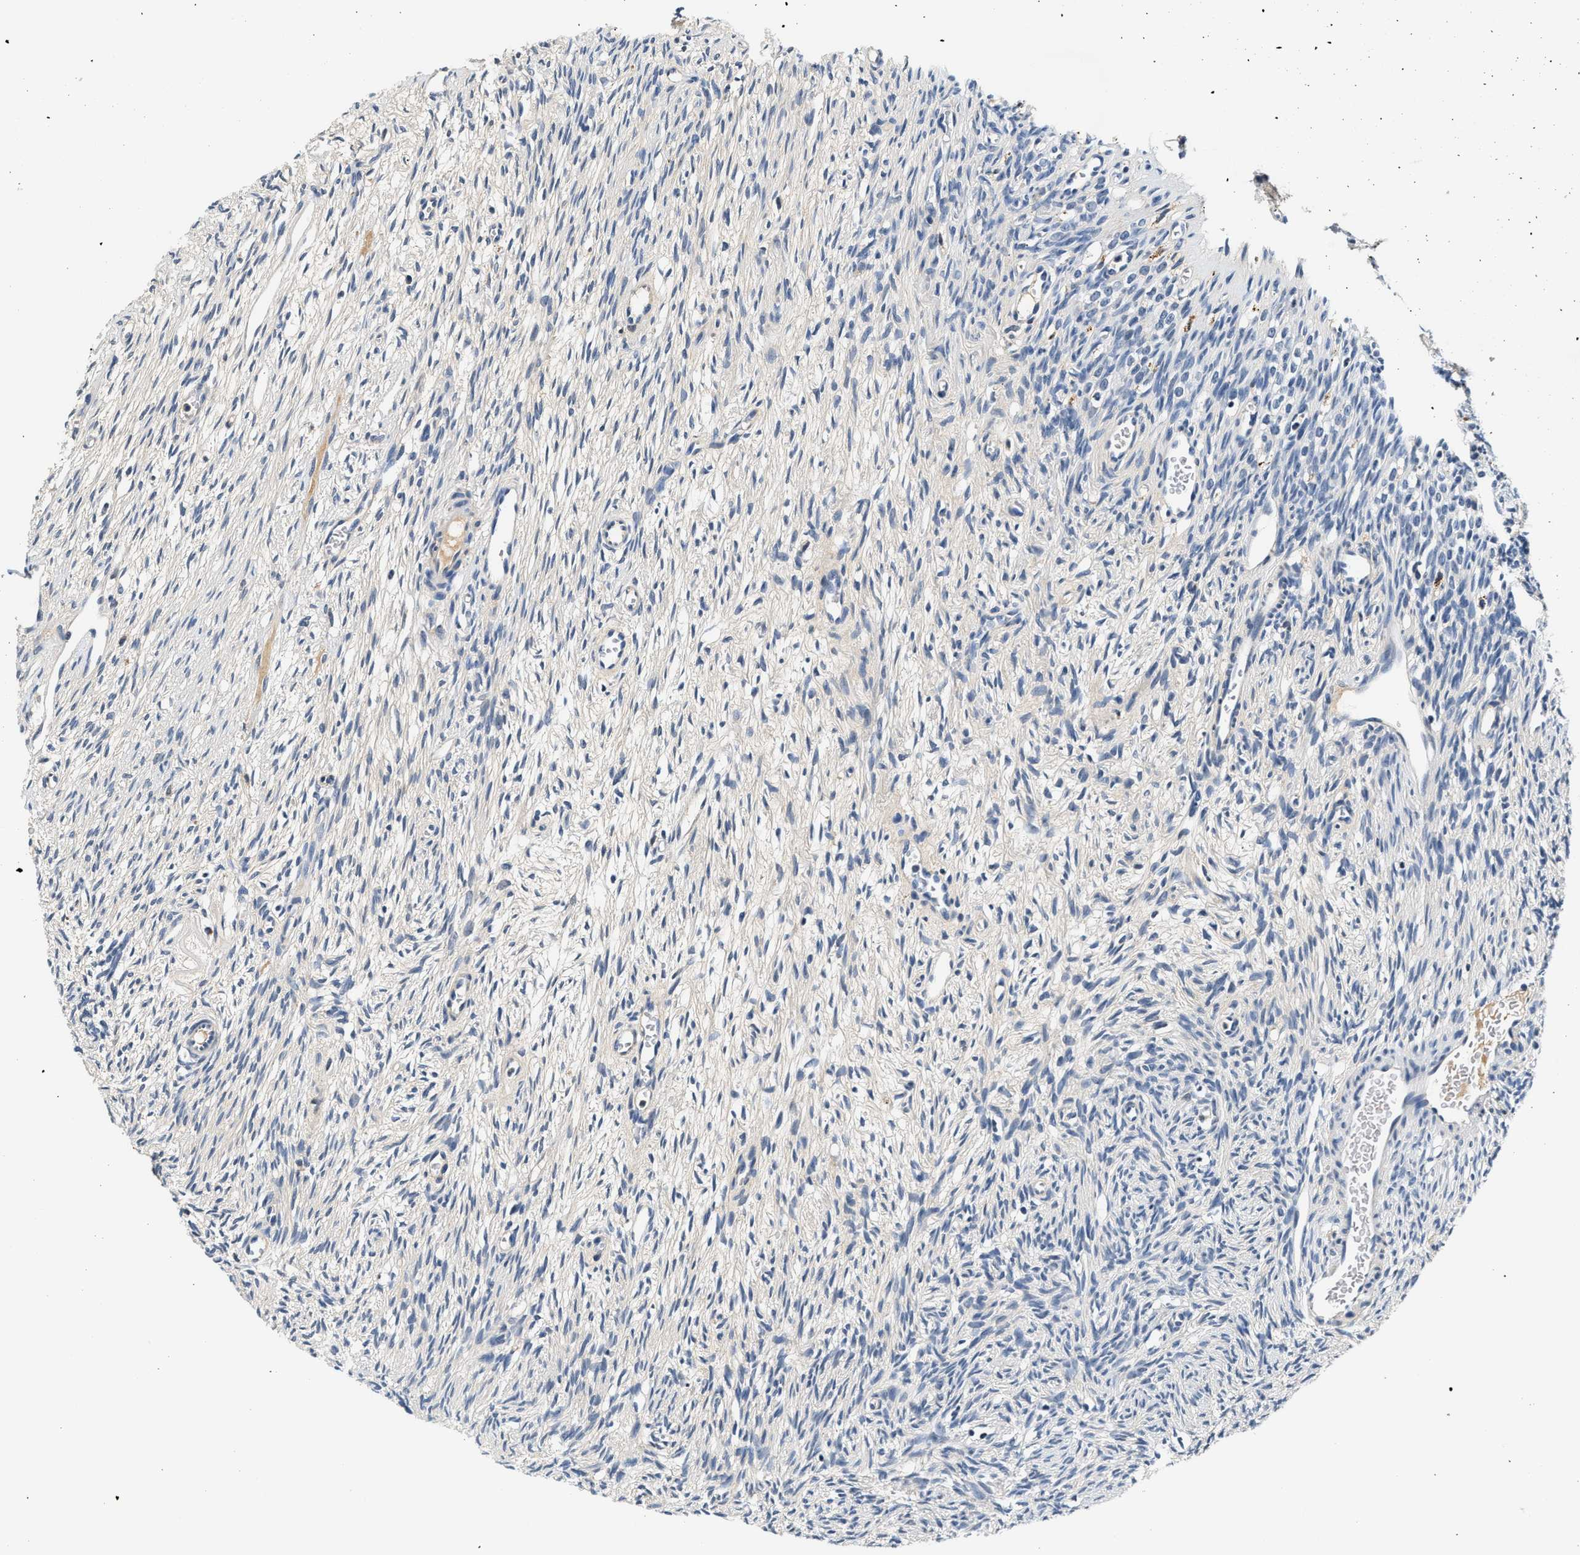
{"staining": {"intensity": "negative", "quantity": "none", "location": "none"}, "tissue": "ovary", "cell_type": "Follicle cells", "image_type": "normal", "snomed": [{"axis": "morphology", "description": "Normal tissue, NOS"}, {"axis": "topography", "description": "Ovary"}], "caption": "Immunohistochemistry of unremarkable human ovary shows no positivity in follicle cells. The staining was performed using DAB to visualize the protein expression in brown, while the nuclei were stained in blue with hematoxylin (Magnification: 20x).", "gene": "MED22", "patient": {"sex": "female", "age": 33}}